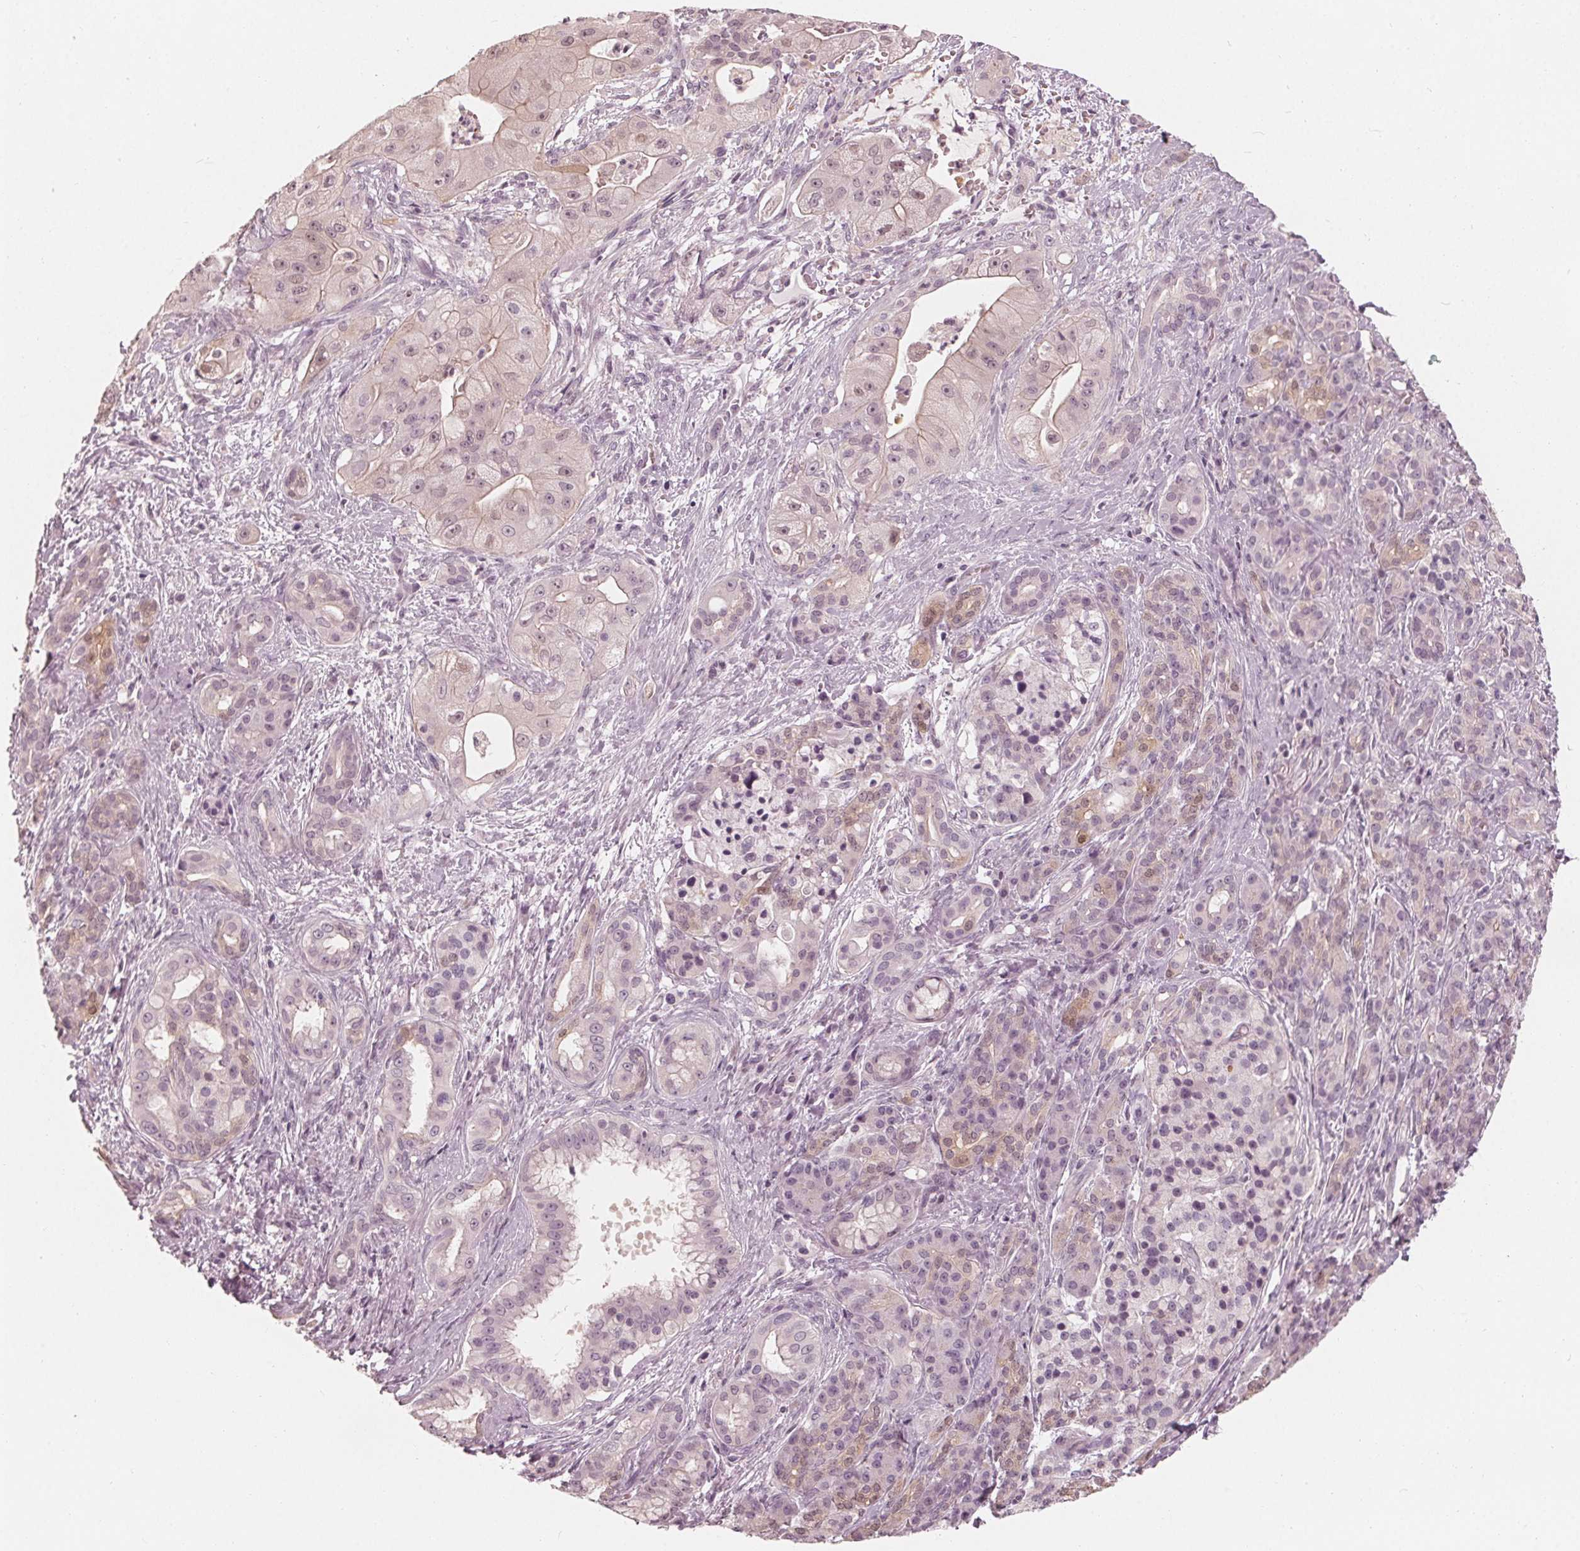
{"staining": {"intensity": "negative", "quantity": "none", "location": "none"}, "tissue": "pancreatic cancer", "cell_type": "Tumor cells", "image_type": "cancer", "snomed": [{"axis": "morphology", "description": "Normal tissue, NOS"}, {"axis": "morphology", "description": "Inflammation, NOS"}, {"axis": "morphology", "description": "Adenocarcinoma, NOS"}, {"axis": "topography", "description": "Pancreas"}], "caption": "Pancreatic adenocarcinoma was stained to show a protein in brown. There is no significant staining in tumor cells.", "gene": "SAT2", "patient": {"sex": "male", "age": 57}}